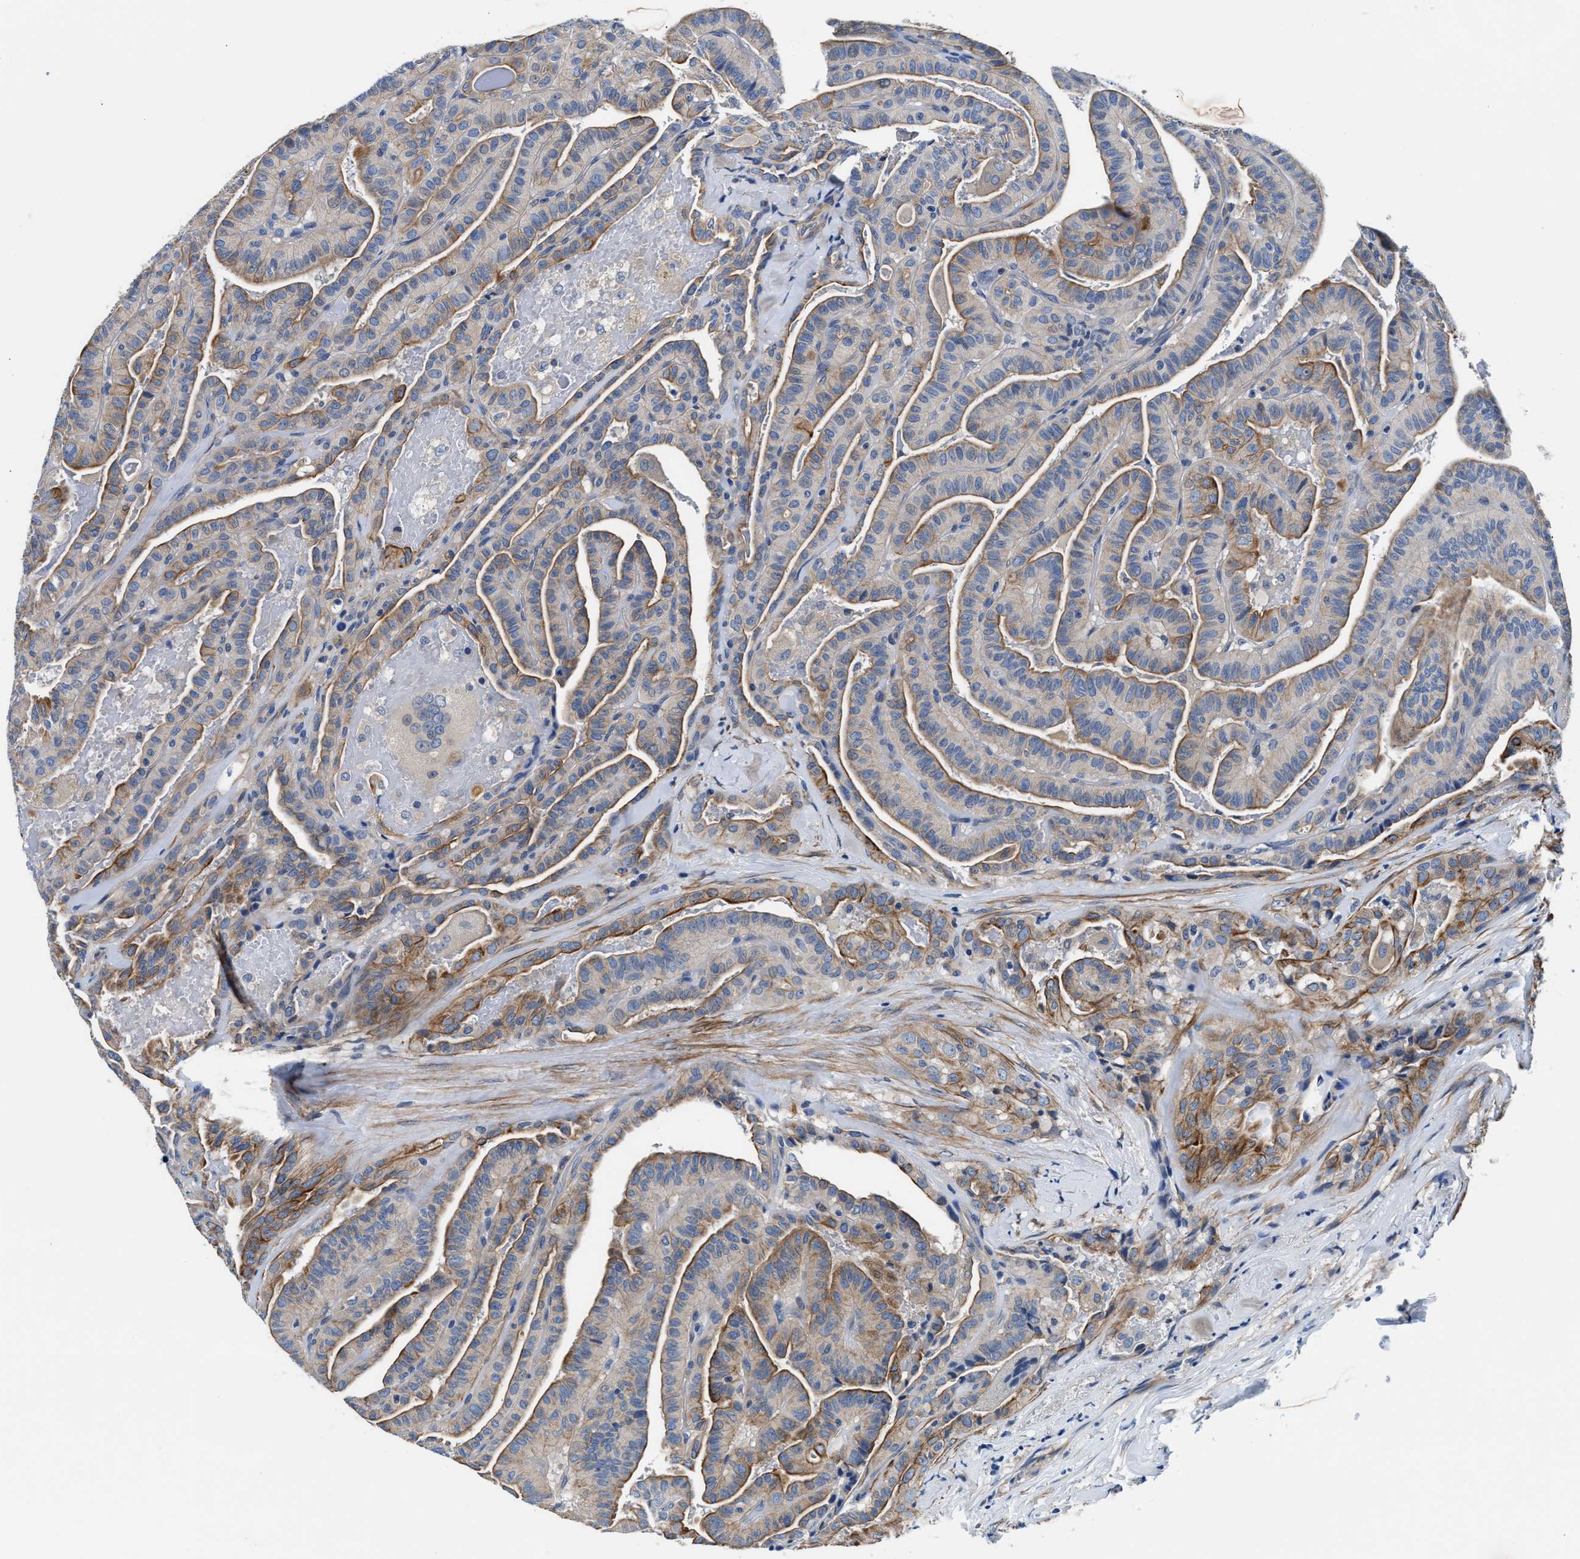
{"staining": {"intensity": "moderate", "quantity": "25%-75%", "location": "cytoplasmic/membranous"}, "tissue": "thyroid cancer", "cell_type": "Tumor cells", "image_type": "cancer", "snomed": [{"axis": "morphology", "description": "Papillary adenocarcinoma, NOS"}, {"axis": "topography", "description": "Thyroid gland"}], "caption": "Protein expression analysis of human thyroid cancer (papillary adenocarcinoma) reveals moderate cytoplasmic/membranous expression in approximately 25%-75% of tumor cells.", "gene": "PARG", "patient": {"sex": "male", "age": 77}}